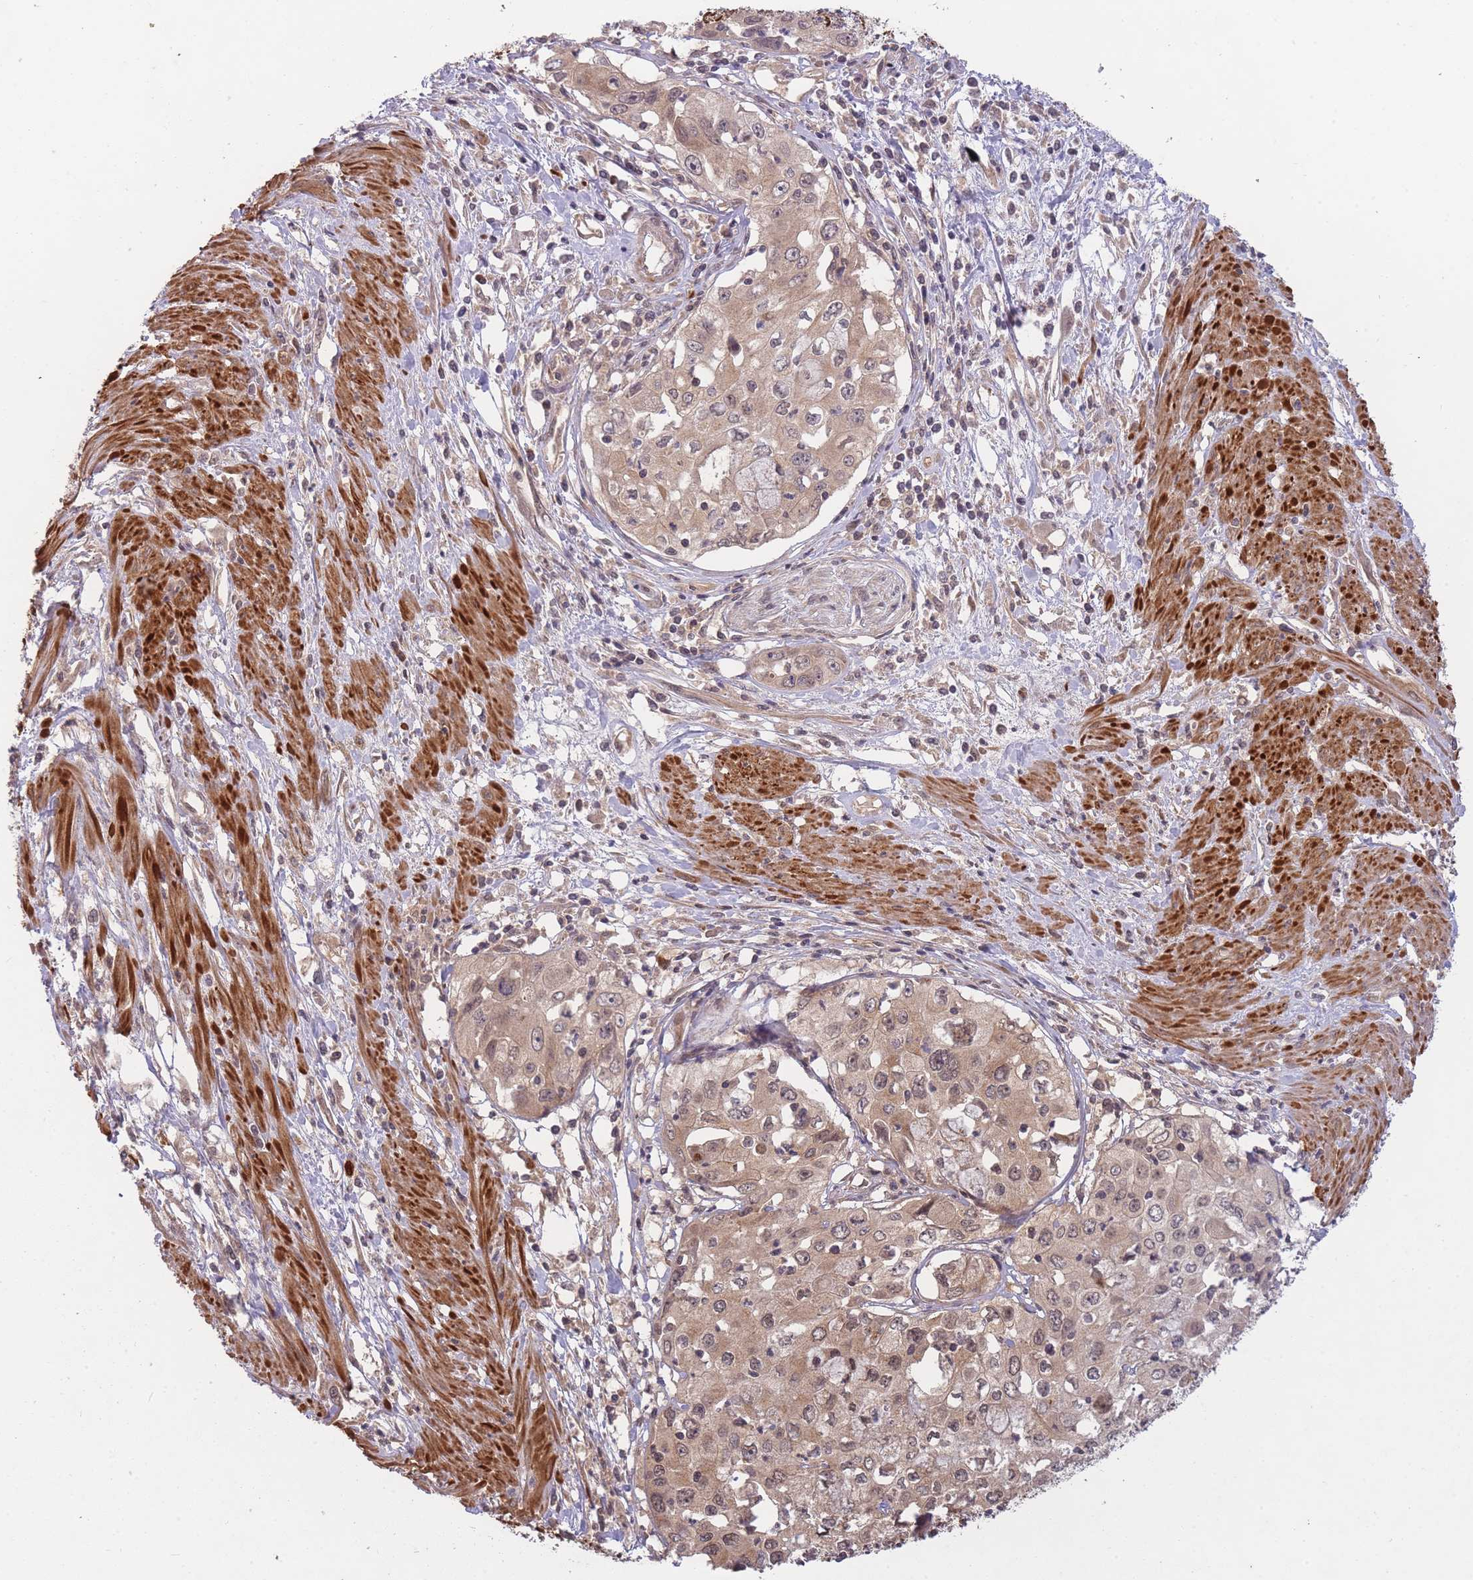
{"staining": {"intensity": "weak", "quantity": "25%-75%", "location": "cytoplasmic/membranous,nuclear"}, "tissue": "cervical cancer", "cell_type": "Tumor cells", "image_type": "cancer", "snomed": [{"axis": "morphology", "description": "Squamous cell carcinoma, NOS"}, {"axis": "topography", "description": "Cervix"}], "caption": "This photomicrograph demonstrates cervical squamous cell carcinoma stained with IHC to label a protein in brown. The cytoplasmic/membranous and nuclear of tumor cells show weak positivity for the protein. Nuclei are counter-stained blue.", "gene": "SMC6", "patient": {"sex": "female", "age": 31}}